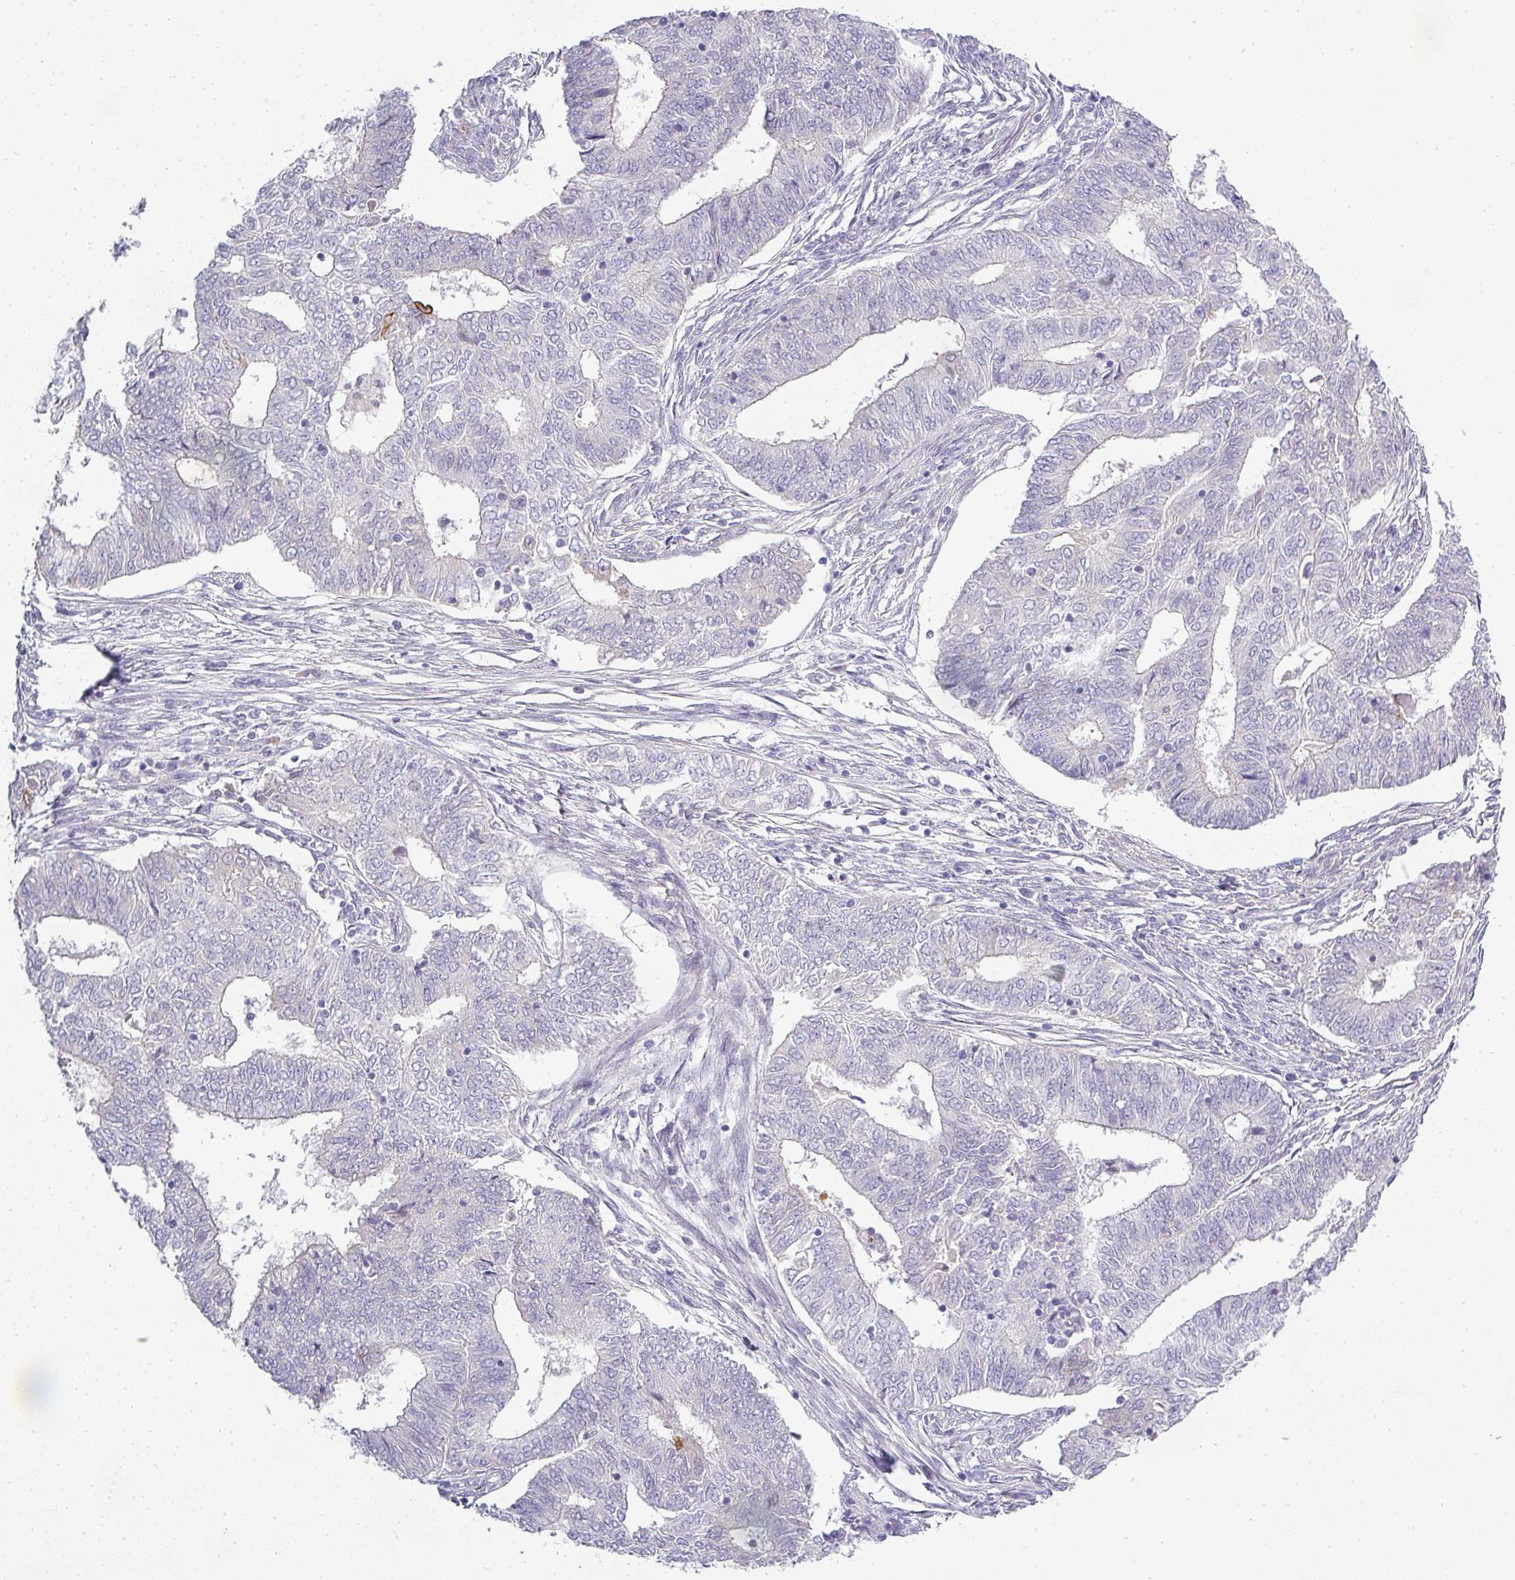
{"staining": {"intensity": "negative", "quantity": "none", "location": "none"}, "tissue": "endometrial cancer", "cell_type": "Tumor cells", "image_type": "cancer", "snomed": [{"axis": "morphology", "description": "Adenocarcinoma, NOS"}, {"axis": "topography", "description": "Endometrium"}], "caption": "DAB (3,3'-diaminobenzidine) immunohistochemical staining of adenocarcinoma (endometrial) displays no significant expression in tumor cells. The staining is performed using DAB (3,3'-diaminobenzidine) brown chromogen with nuclei counter-stained in using hematoxylin.", "gene": "ASXL3", "patient": {"sex": "female", "age": 62}}